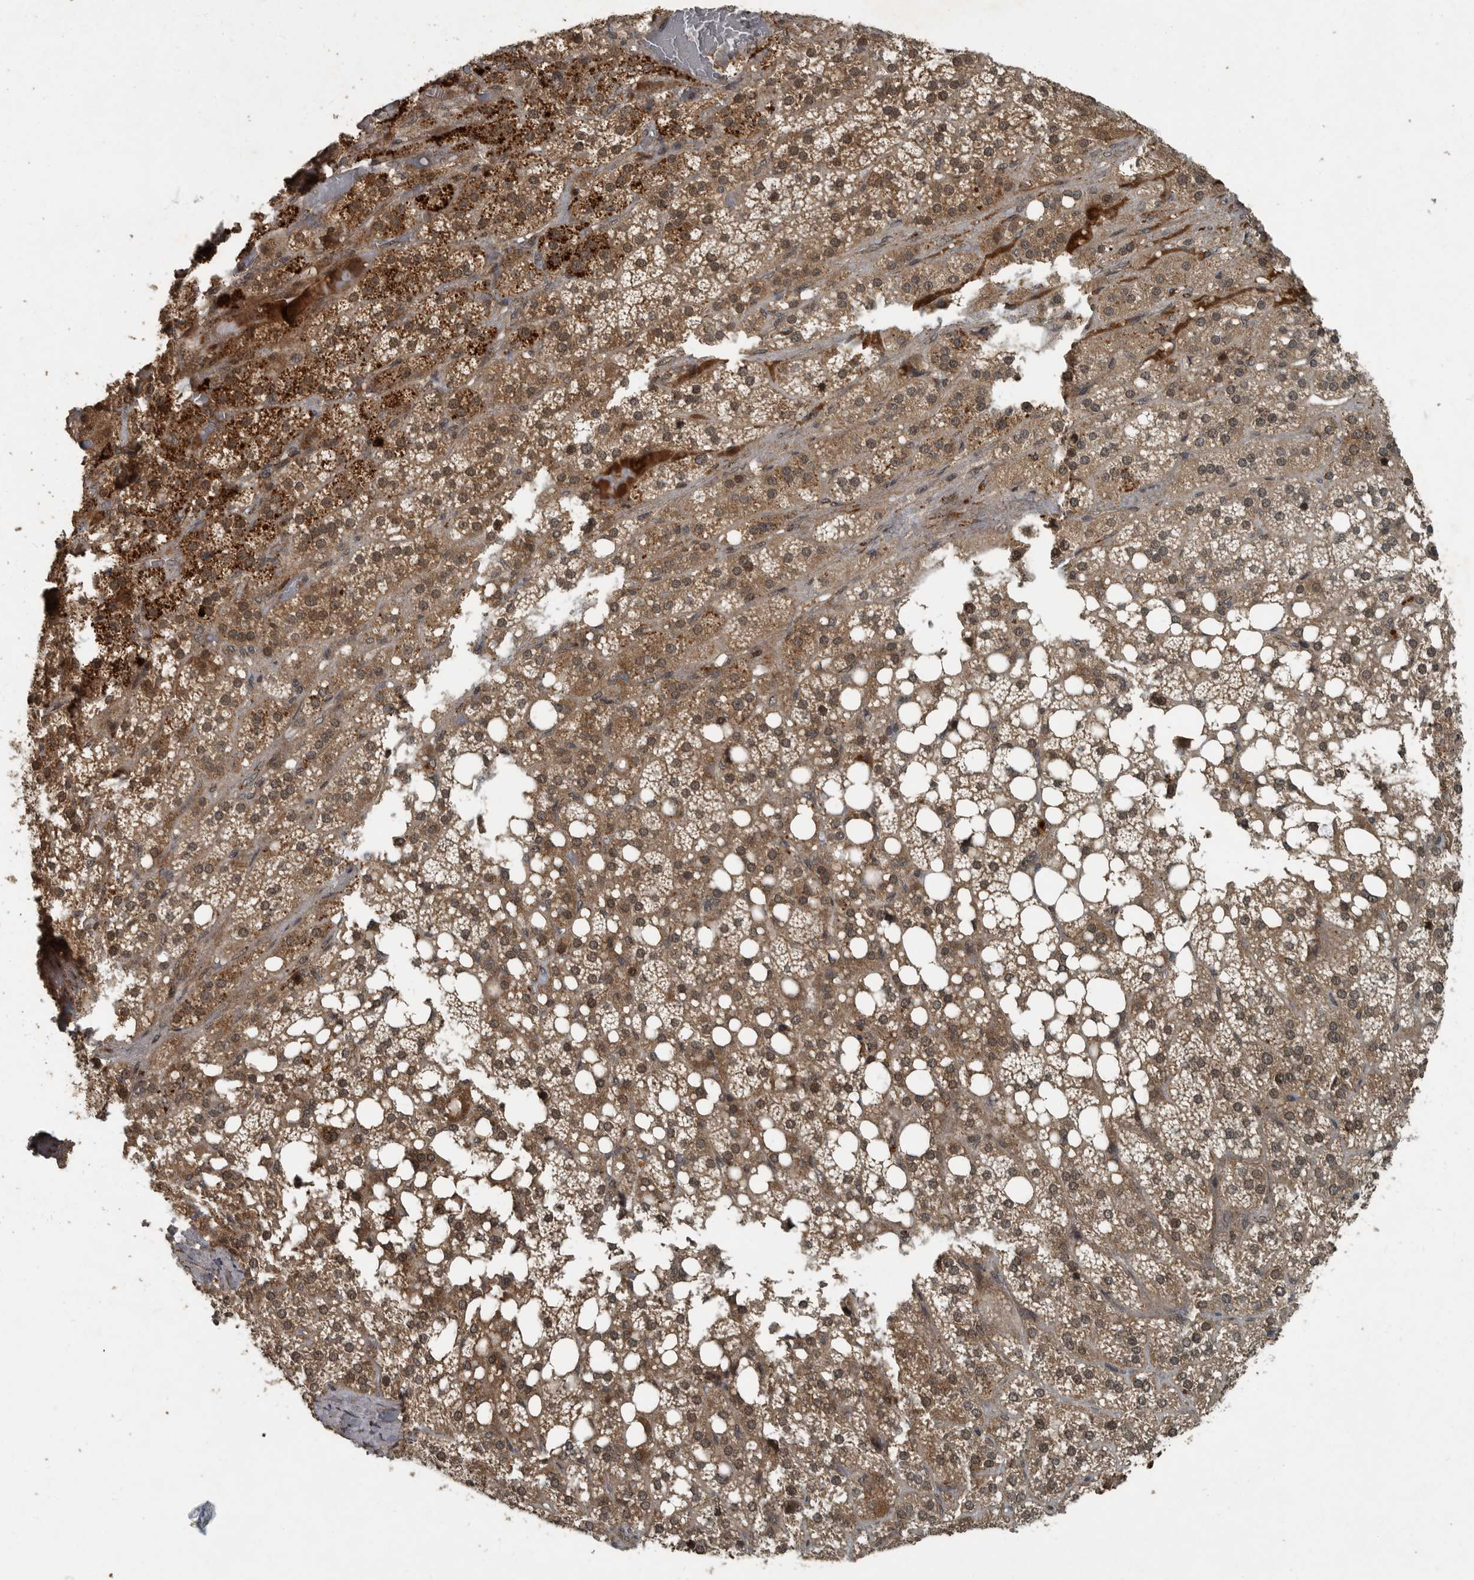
{"staining": {"intensity": "strong", "quantity": ">75%", "location": "cytoplasmic/membranous,nuclear"}, "tissue": "adrenal gland", "cell_type": "Glandular cells", "image_type": "normal", "snomed": [{"axis": "morphology", "description": "Normal tissue, NOS"}, {"axis": "topography", "description": "Adrenal gland"}], "caption": "The micrograph displays a brown stain indicating the presence of a protein in the cytoplasmic/membranous,nuclear of glandular cells in adrenal gland. The staining was performed using DAB (3,3'-diaminobenzidine), with brown indicating positive protein expression. Nuclei are stained blue with hematoxylin.", "gene": "FOXO1", "patient": {"sex": "female", "age": 59}}